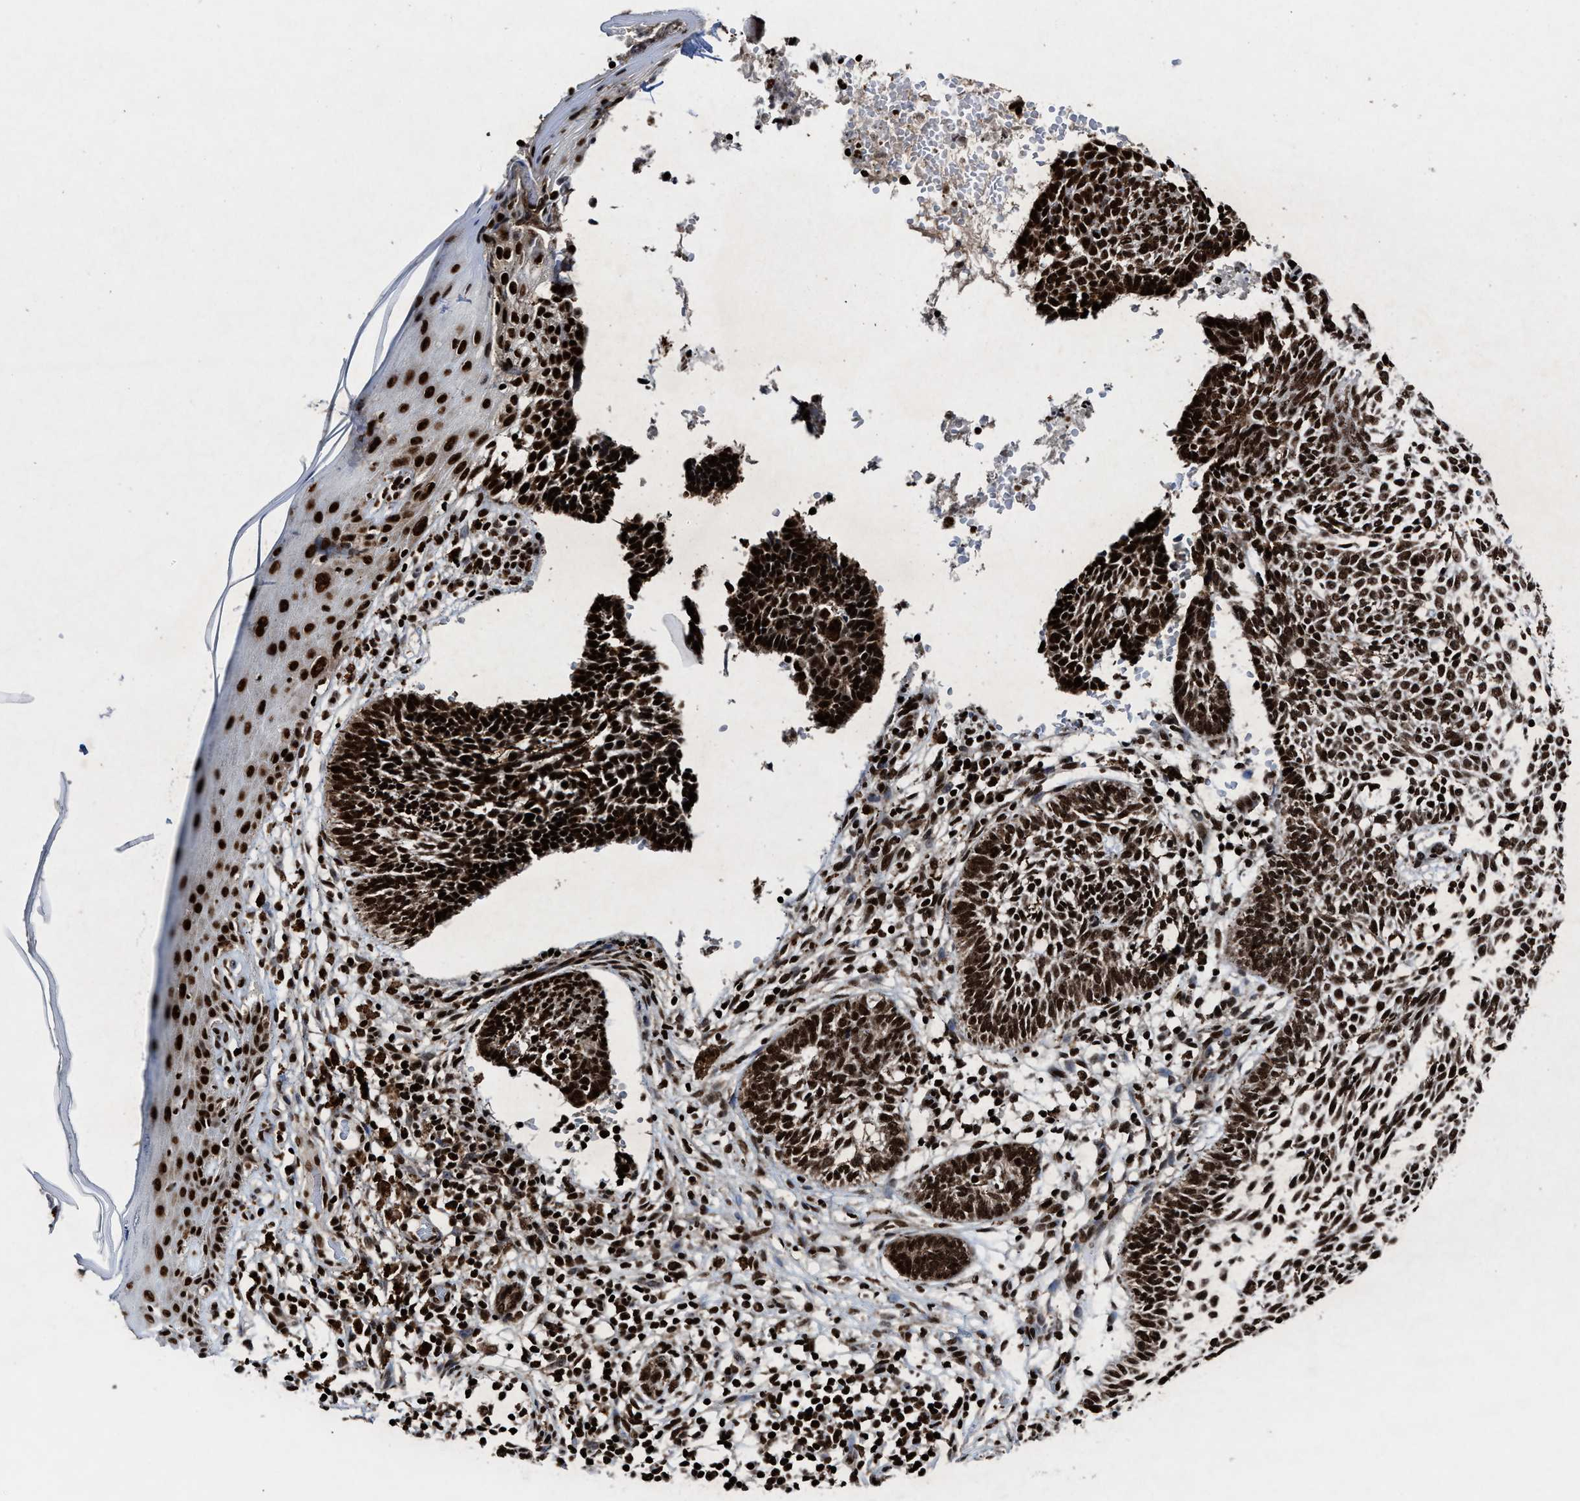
{"staining": {"intensity": "strong", "quantity": ">75%", "location": "nuclear"}, "tissue": "skin cancer", "cell_type": "Tumor cells", "image_type": "cancer", "snomed": [{"axis": "morphology", "description": "Normal tissue, NOS"}, {"axis": "morphology", "description": "Basal cell carcinoma"}, {"axis": "topography", "description": "Skin"}], "caption": "A high amount of strong nuclear expression is identified in about >75% of tumor cells in skin cancer (basal cell carcinoma) tissue.", "gene": "ALYREF", "patient": {"sex": "male", "age": 87}}